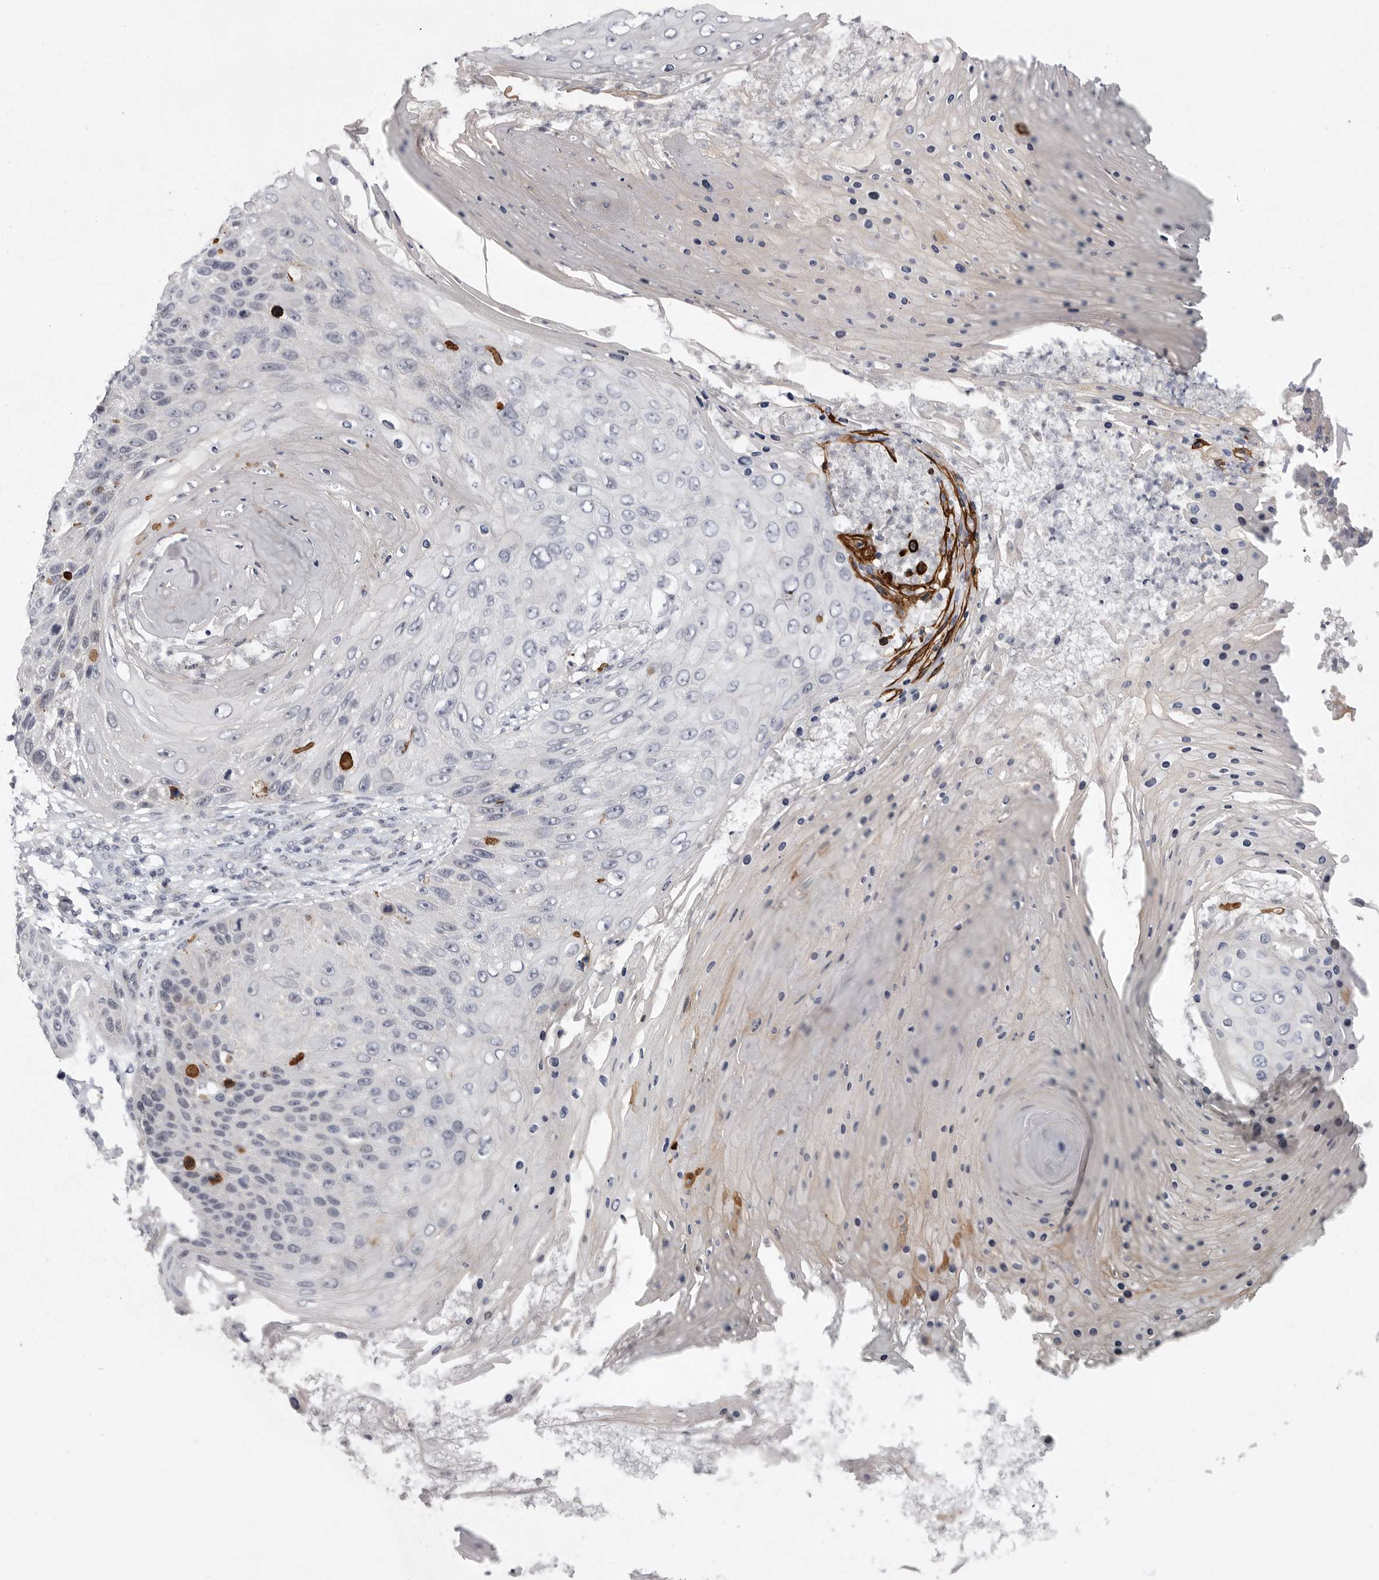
{"staining": {"intensity": "negative", "quantity": "none", "location": "none"}, "tissue": "skin cancer", "cell_type": "Tumor cells", "image_type": "cancer", "snomed": [{"axis": "morphology", "description": "Squamous cell carcinoma, NOS"}, {"axis": "topography", "description": "Skin"}], "caption": "Tumor cells are negative for brown protein staining in squamous cell carcinoma (skin). Nuclei are stained in blue.", "gene": "FBXO43", "patient": {"sex": "female", "age": 88}}